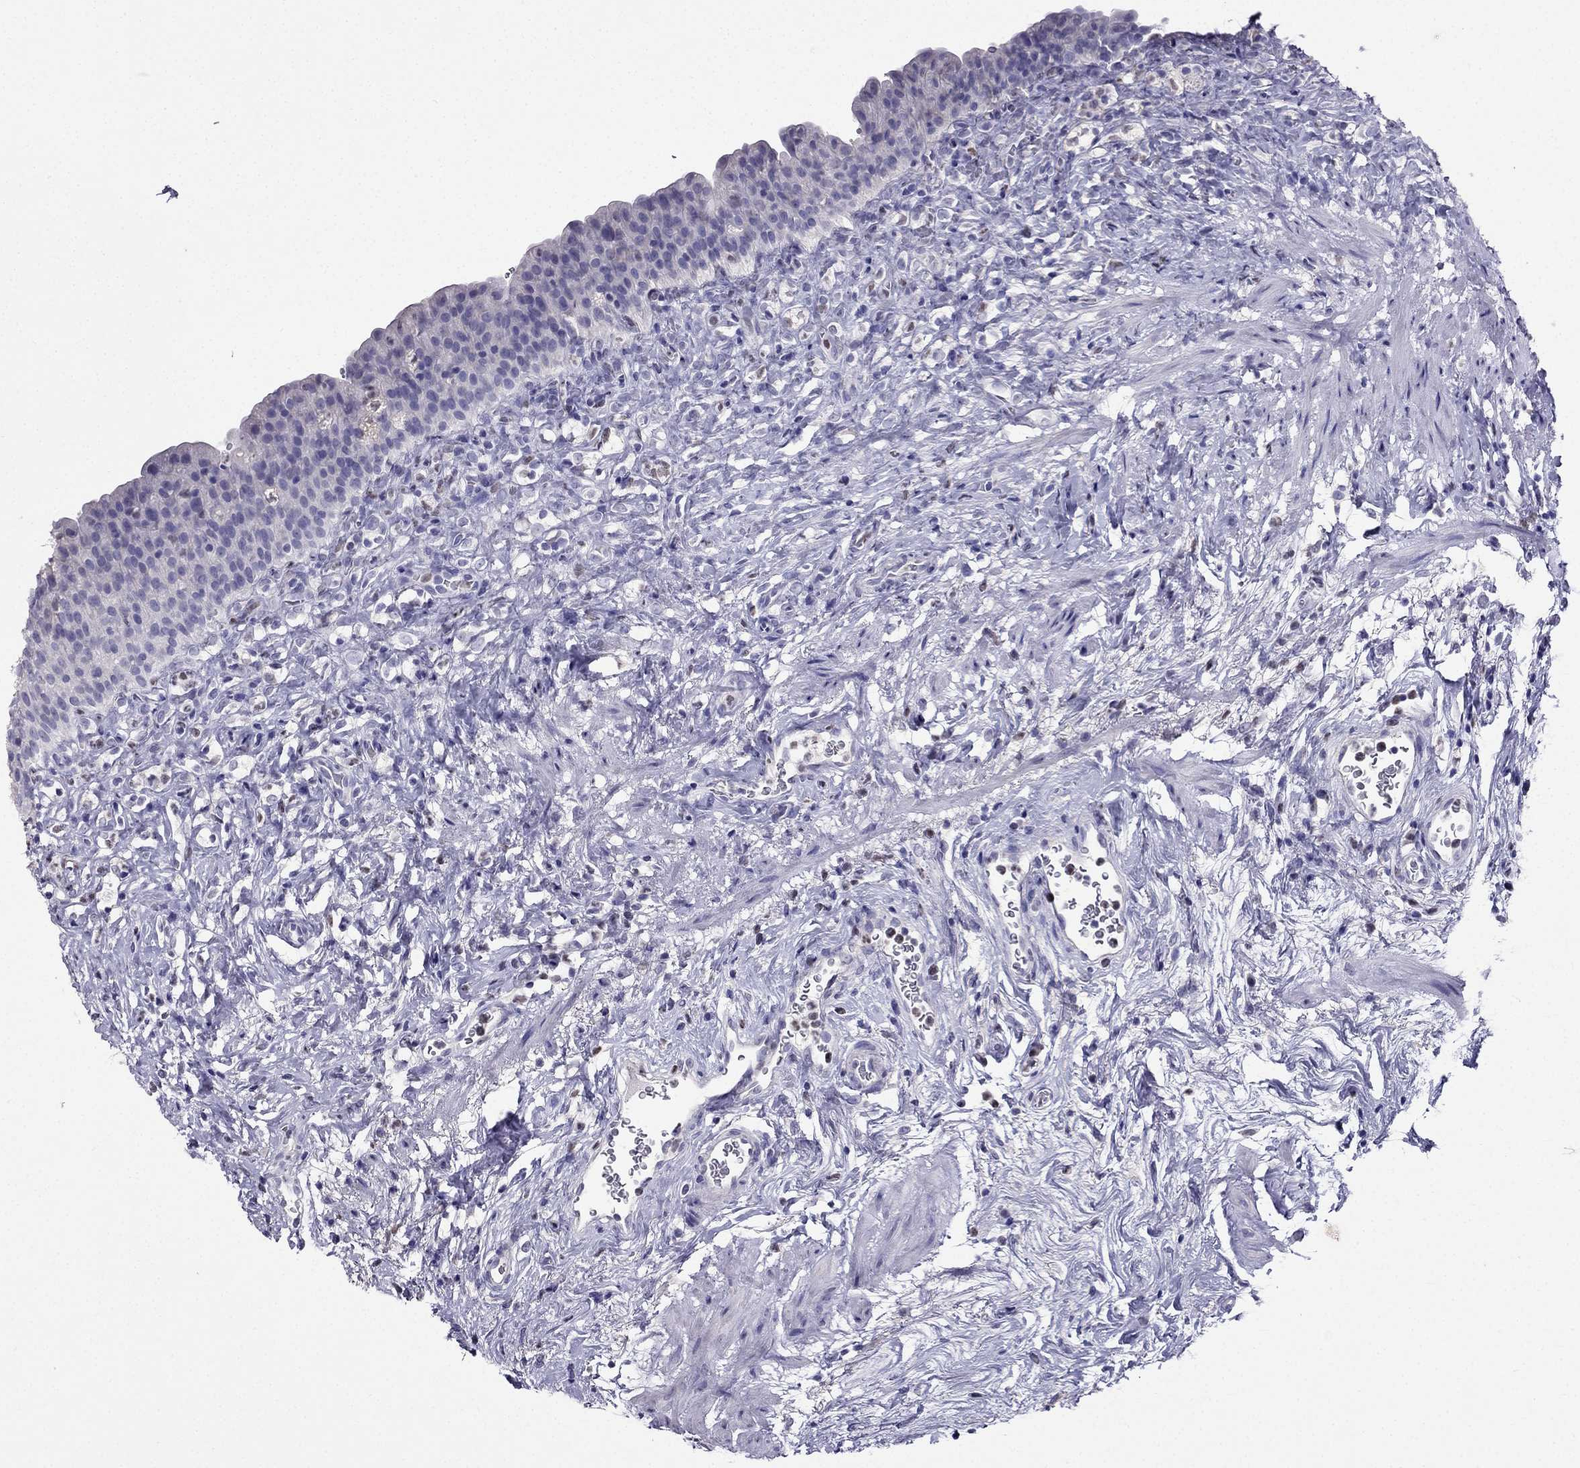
{"staining": {"intensity": "negative", "quantity": "none", "location": "none"}, "tissue": "urinary bladder", "cell_type": "Urothelial cells", "image_type": "normal", "snomed": [{"axis": "morphology", "description": "Normal tissue, NOS"}, {"axis": "topography", "description": "Urinary bladder"}], "caption": "The image demonstrates no staining of urothelial cells in benign urinary bladder.", "gene": "ARID3A", "patient": {"sex": "male", "age": 76}}